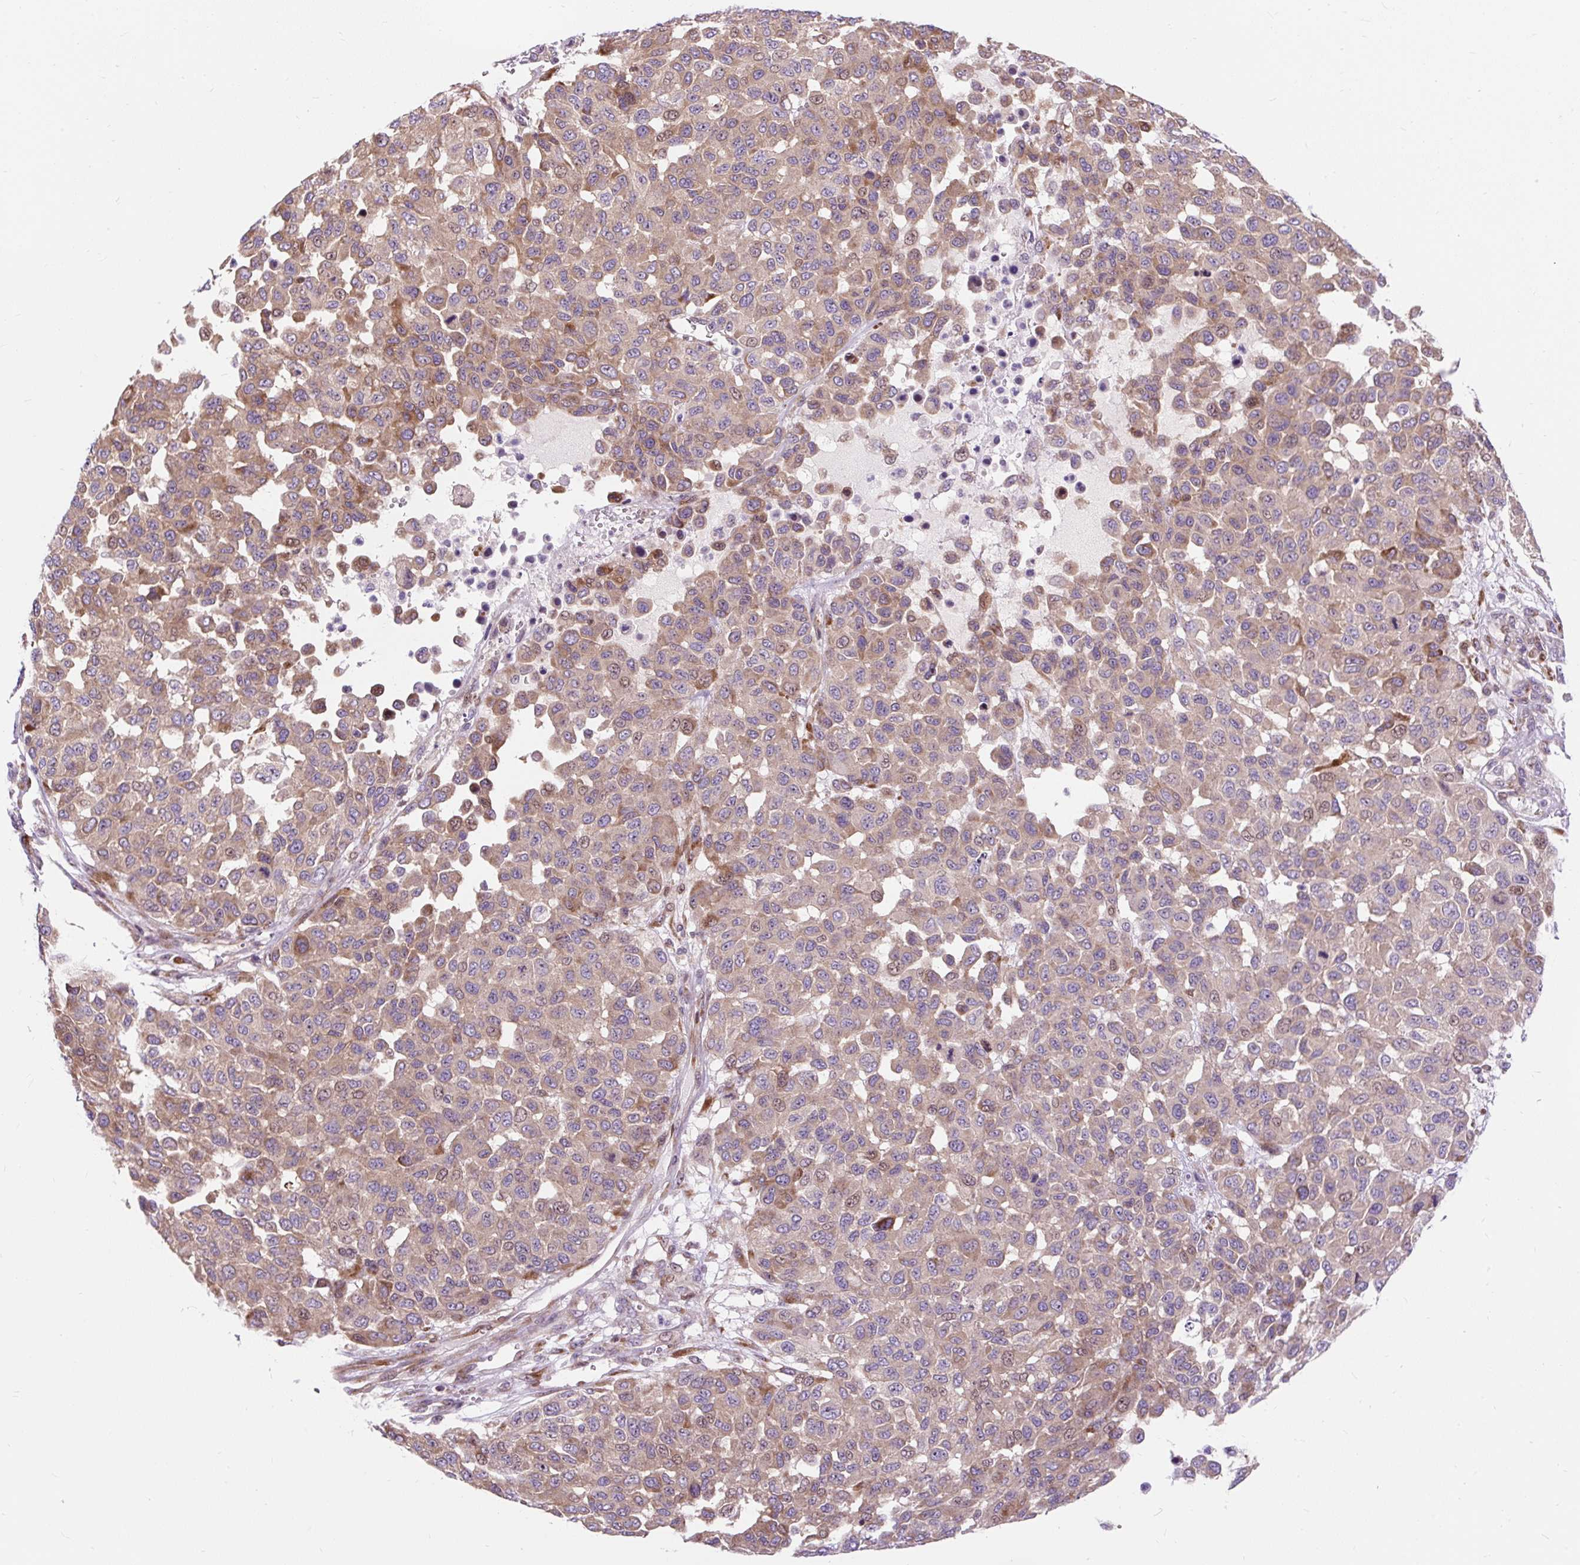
{"staining": {"intensity": "weak", "quantity": ">75%", "location": "cytoplasmic/membranous"}, "tissue": "melanoma", "cell_type": "Tumor cells", "image_type": "cancer", "snomed": [{"axis": "morphology", "description": "Malignant melanoma, NOS"}, {"axis": "topography", "description": "Skin"}], "caption": "High-power microscopy captured an IHC histopathology image of malignant melanoma, revealing weak cytoplasmic/membranous staining in approximately >75% of tumor cells.", "gene": "CISD3", "patient": {"sex": "male", "age": 62}}